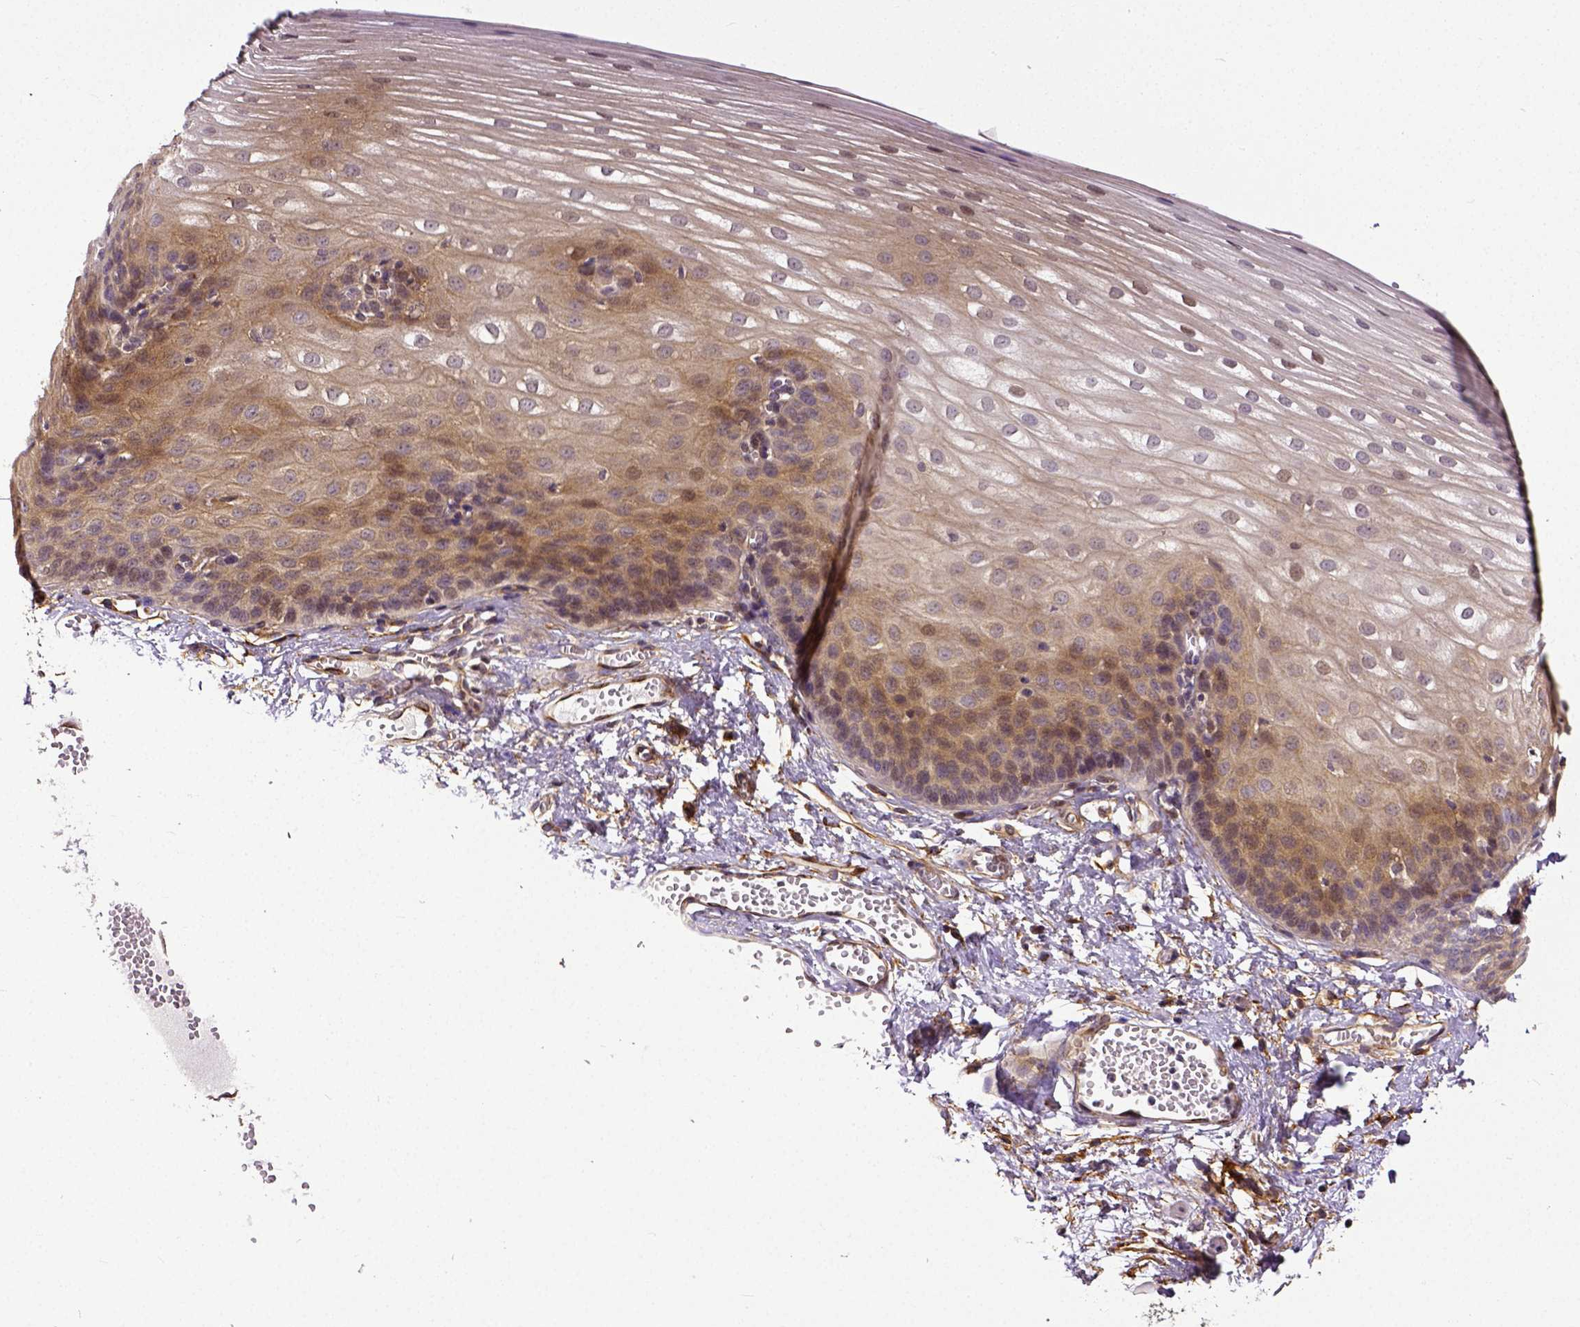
{"staining": {"intensity": "weak", "quantity": "25%-75%", "location": "cytoplasmic/membranous"}, "tissue": "esophagus", "cell_type": "Squamous epithelial cells", "image_type": "normal", "snomed": [{"axis": "morphology", "description": "Normal tissue, NOS"}, {"axis": "topography", "description": "Esophagus"}], "caption": "Immunohistochemical staining of normal esophagus shows weak cytoplasmic/membranous protein staining in approximately 25%-75% of squamous epithelial cells. (DAB IHC with brightfield microscopy, high magnification).", "gene": "DICER1", "patient": {"sex": "male", "age": 62}}